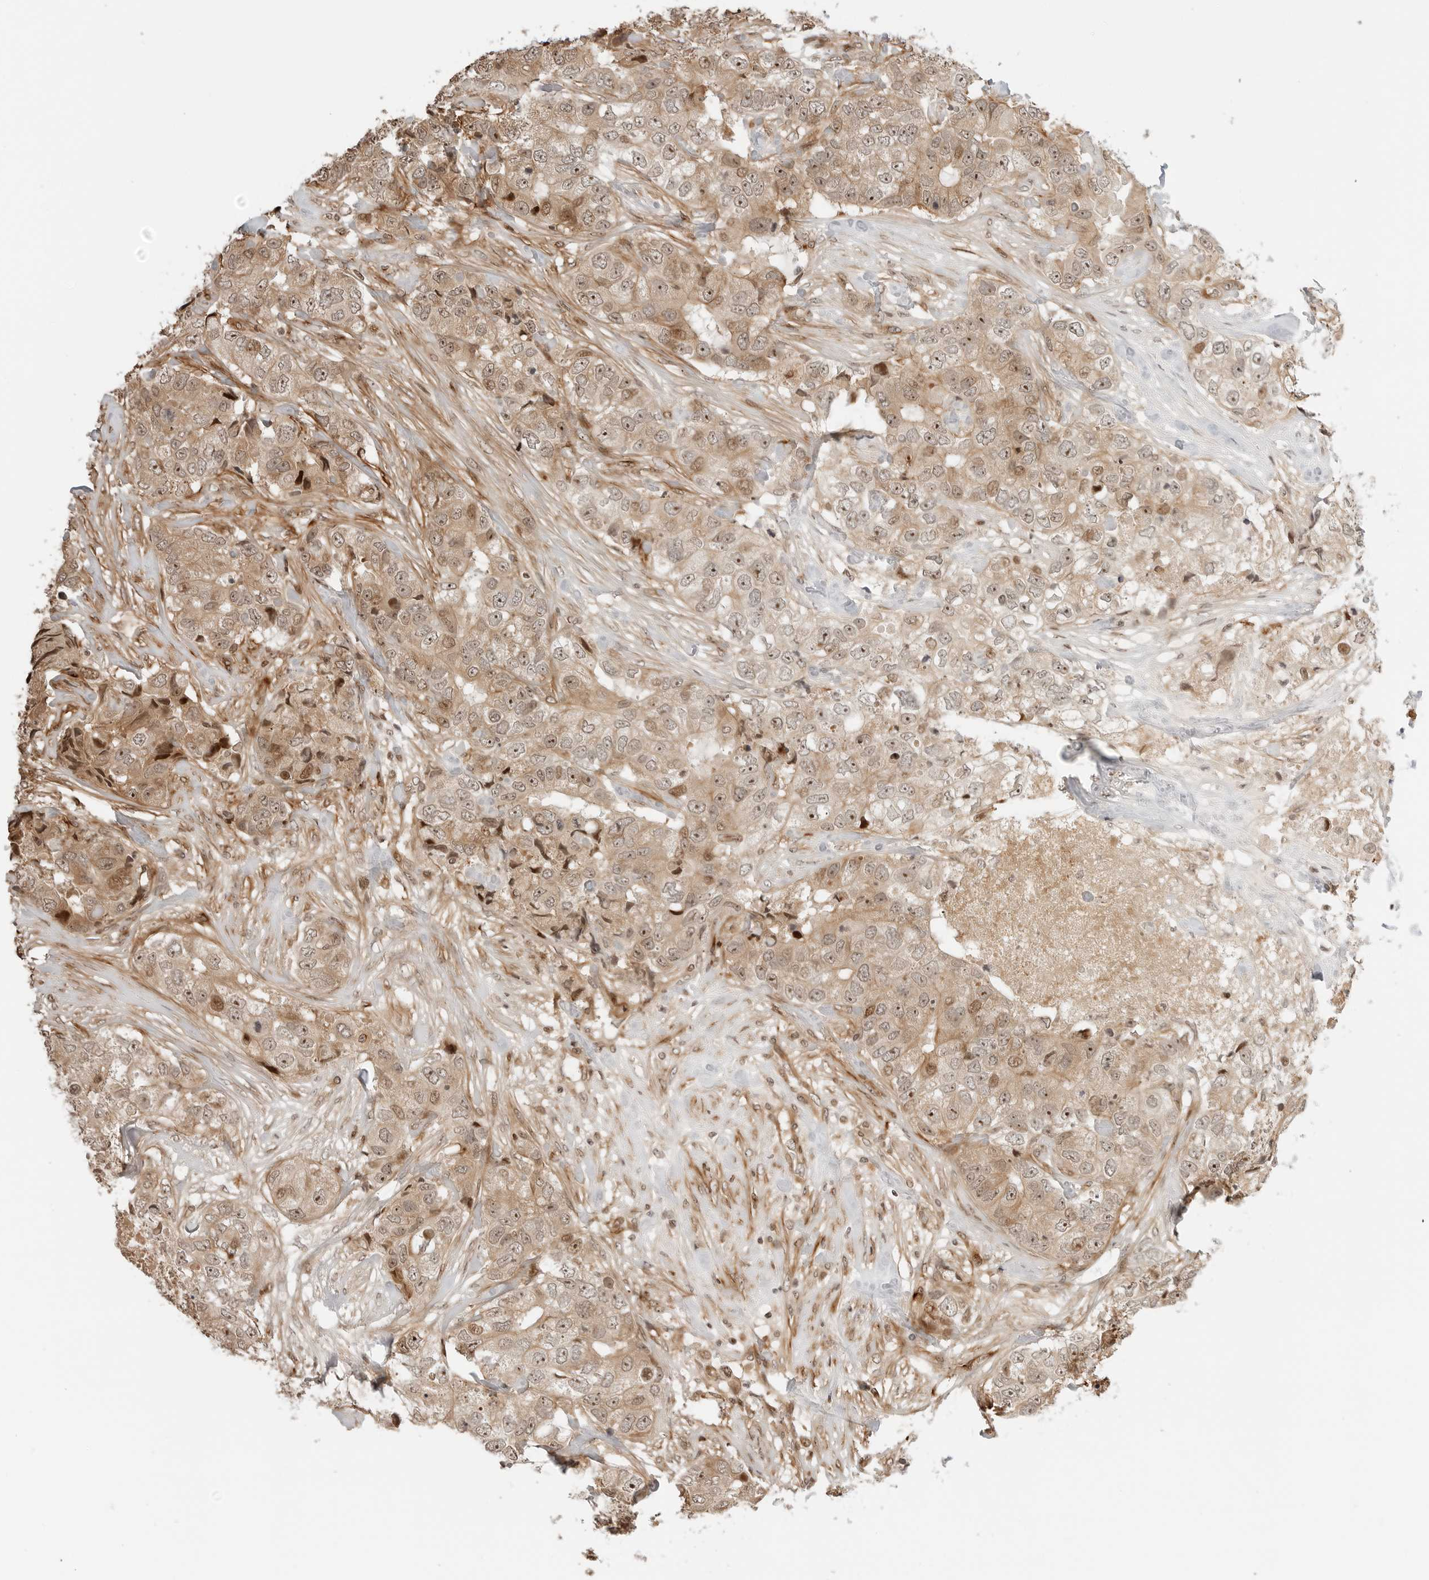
{"staining": {"intensity": "moderate", "quantity": ">75%", "location": "cytoplasmic/membranous,nuclear"}, "tissue": "breast cancer", "cell_type": "Tumor cells", "image_type": "cancer", "snomed": [{"axis": "morphology", "description": "Duct carcinoma"}, {"axis": "topography", "description": "Breast"}], "caption": "Protein expression analysis of human breast infiltrating ductal carcinoma reveals moderate cytoplasmic/membranous and nuclear positivity in approximately >75% of tumor cells. (Brightfield microscopy of DAB IHC at high magnification).", "gene": "GEM", "patient": {"sex": "female", "age": 62}}